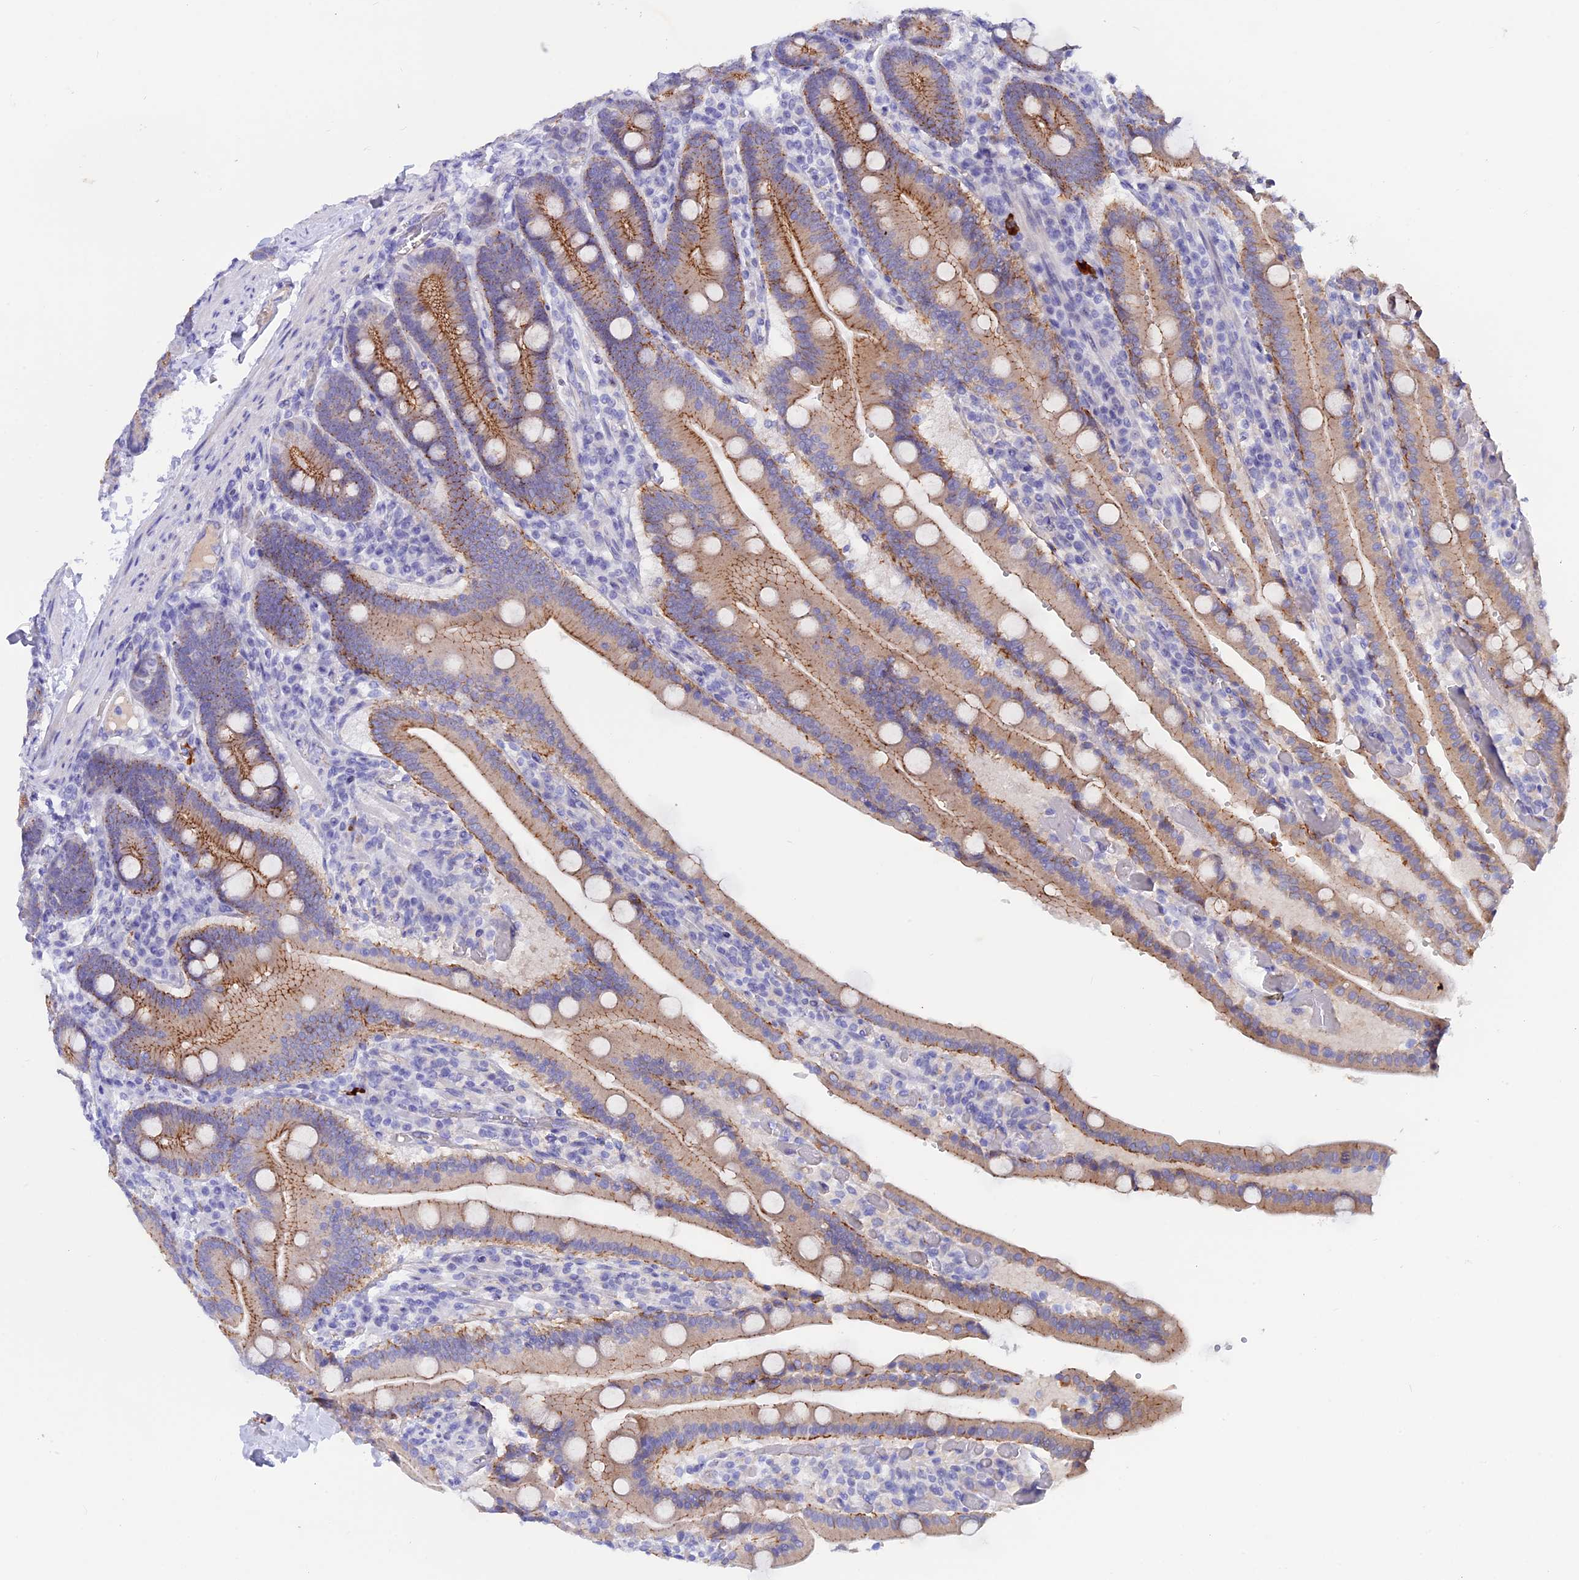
{"staining": {"intensity": "moderate", "quantity": ">75%", "location": "cytoplasmic/membranous"}, "tissue": "duodenum", "cell_type": "Glandular cells", "image_type": "normal", "snomed": [{"axis": "morphology", "description": "Normal tissue, NOS"}, {"axis": "topography", "description": "Duodenum"}], "caption": "An image showing moderate cytoplasmic/membranous expression in approximately >75% of glandular cells in normal duodenum, as visualized by brown immunohistochemical staining.", "gene": "GK5", "patient": {"sex": "female", "age": 62}}